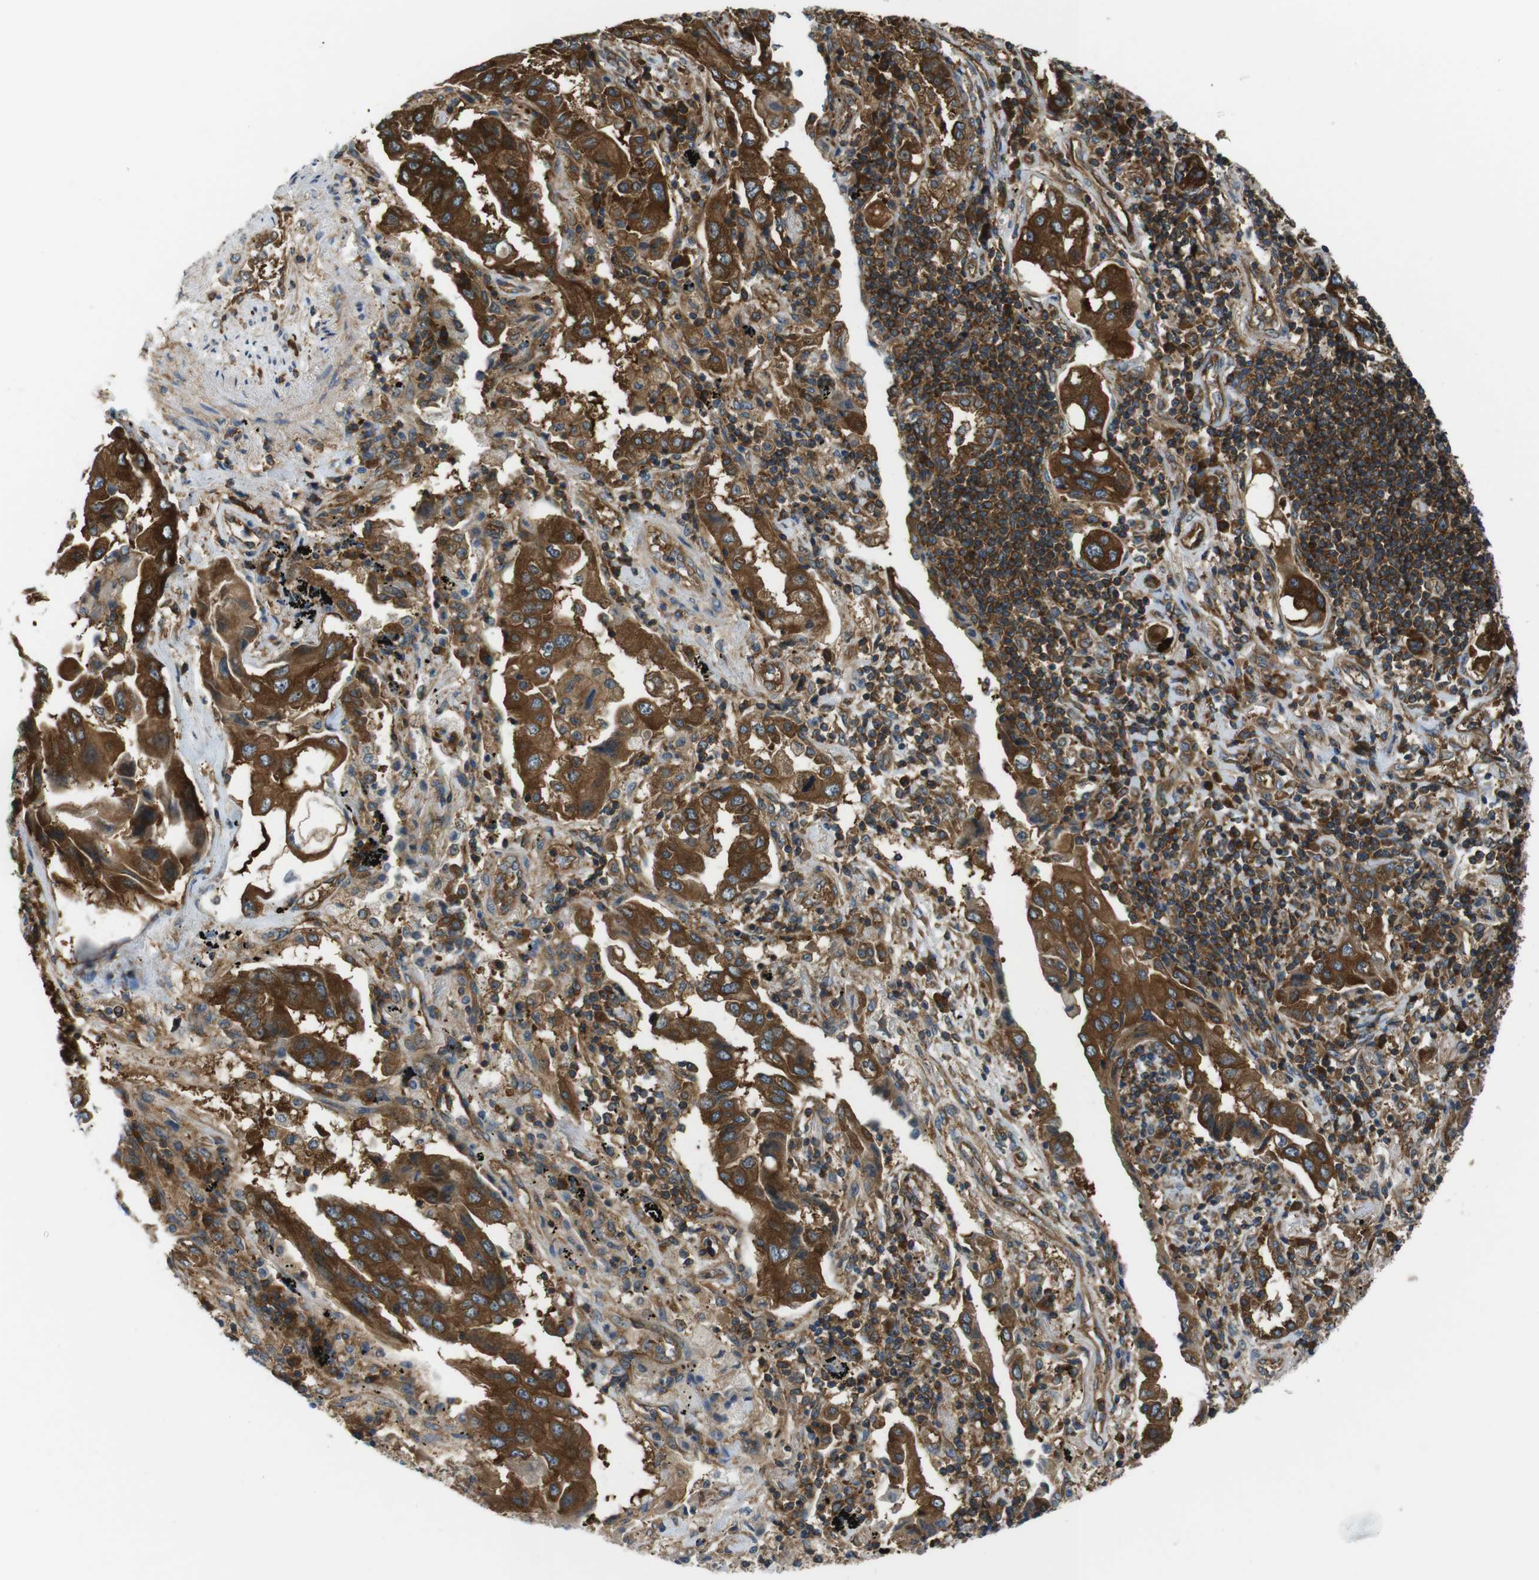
{"staining": {"intensity": "strong", "quantity": ">75%", "location": "cytoplasmic/membranous"}, "tissue": "lung cancer", "cell_type": "Tumor cells", "image_type": "cancer", "snomed": [{"axis": "morphology", "description": "Adenocarcinoma, NOS"}, {"axis": "topography", "description": "Lung"}], "caption": "Strong cytoplasmic/membranous positivity for a protein is identified in about >75% of tumor cells of lung cancer using IHC.", "gene": "TSC1", "patient": {"sex": "female", "age": 65}}